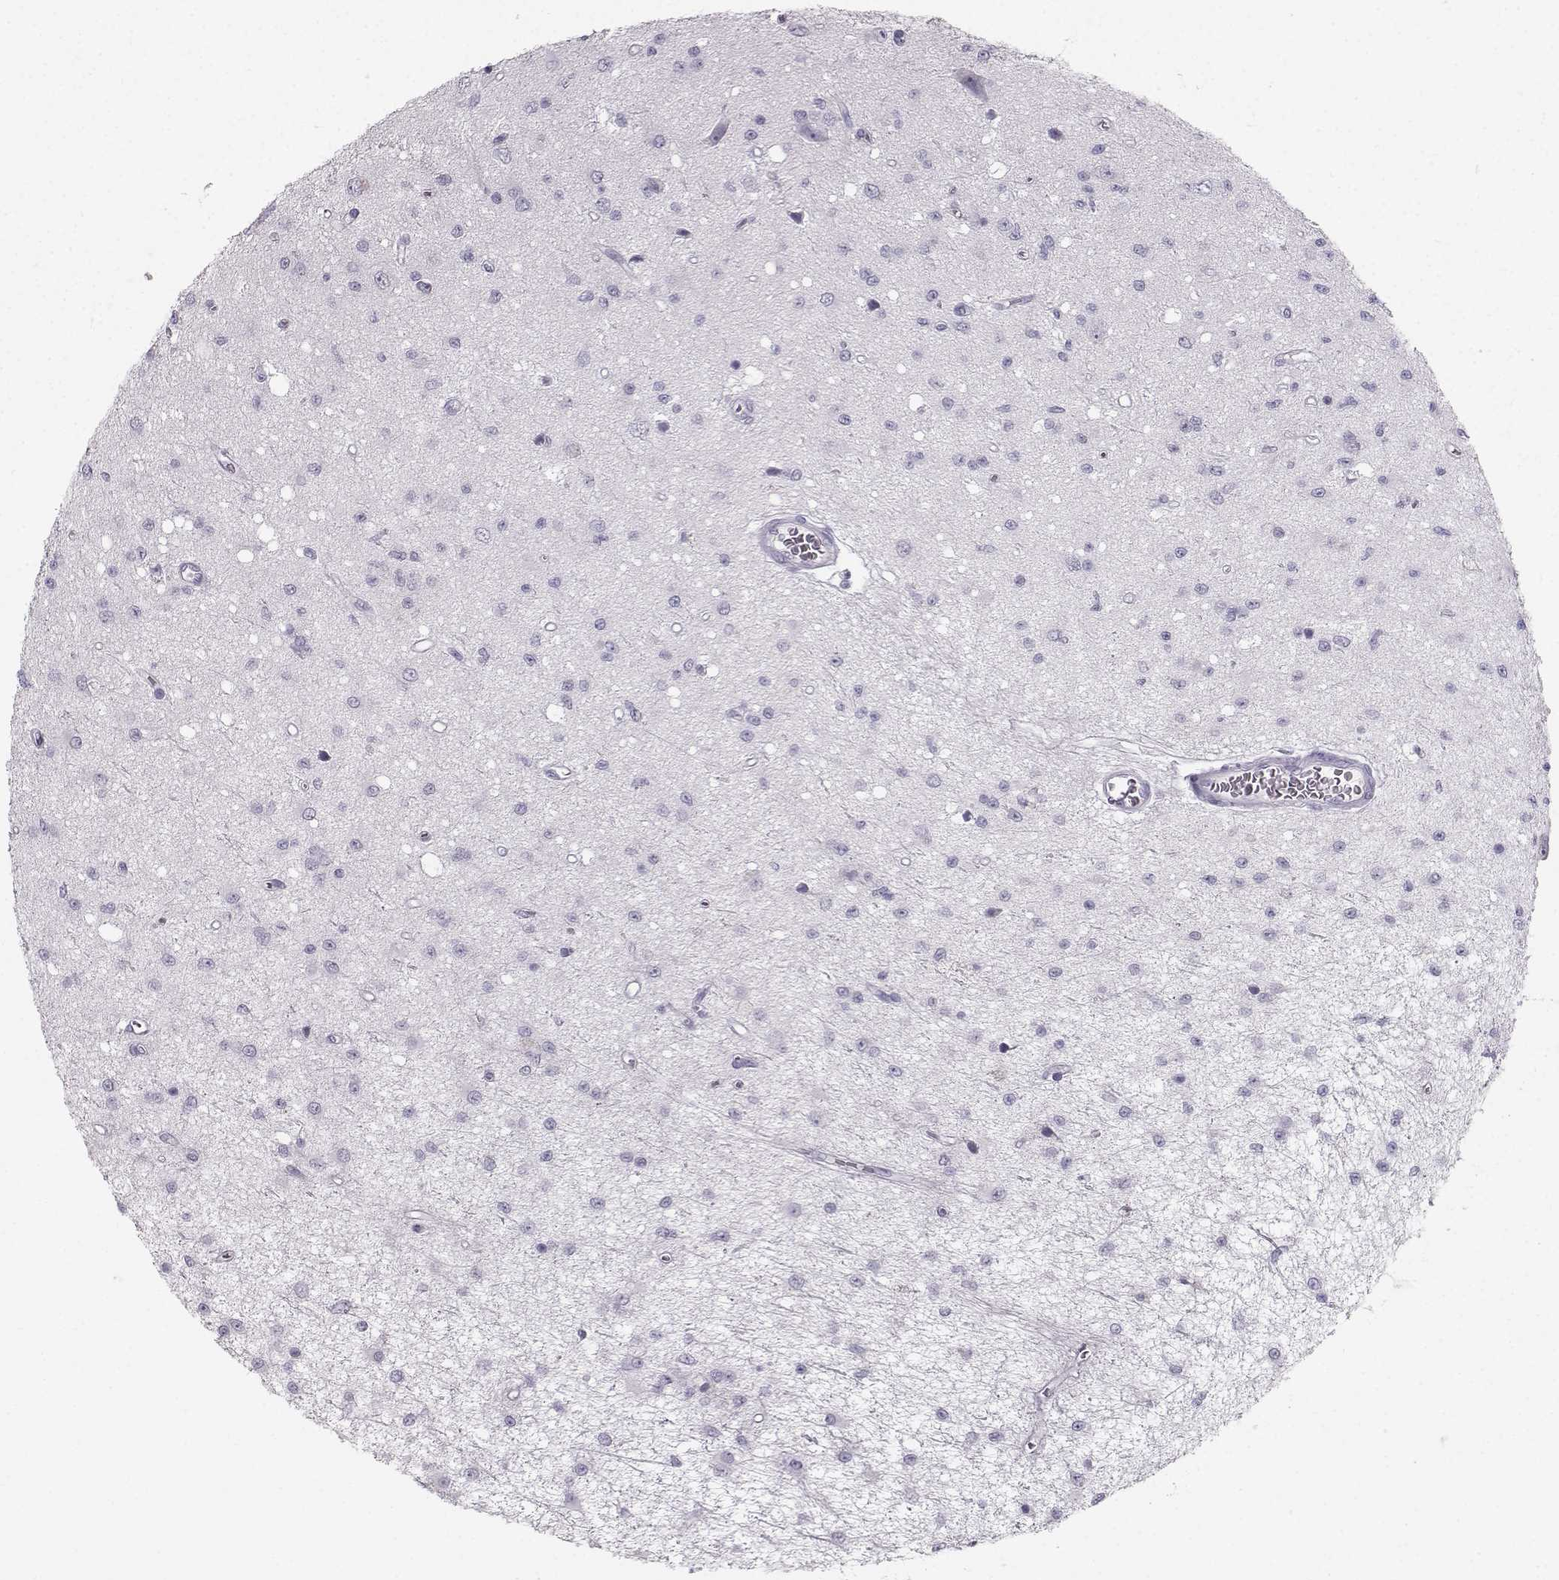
{"staining": {"intensity": "negative", "quantity": "none", "location": "none"}, "tissue": "glioma", "cell_type": "Tumor cells", "image_type": "cancer", "snomed": [{"axis": "morphology", "description": "Glioma, malignant, Low grade"}, {"axis": "topography", "description": "Brain"}], "caption": "Tumor cells are negative for brown protein staining in malignant low-grade glioma.", "gene": "CASR", "patient": {"sex": "female", "age": 45}}